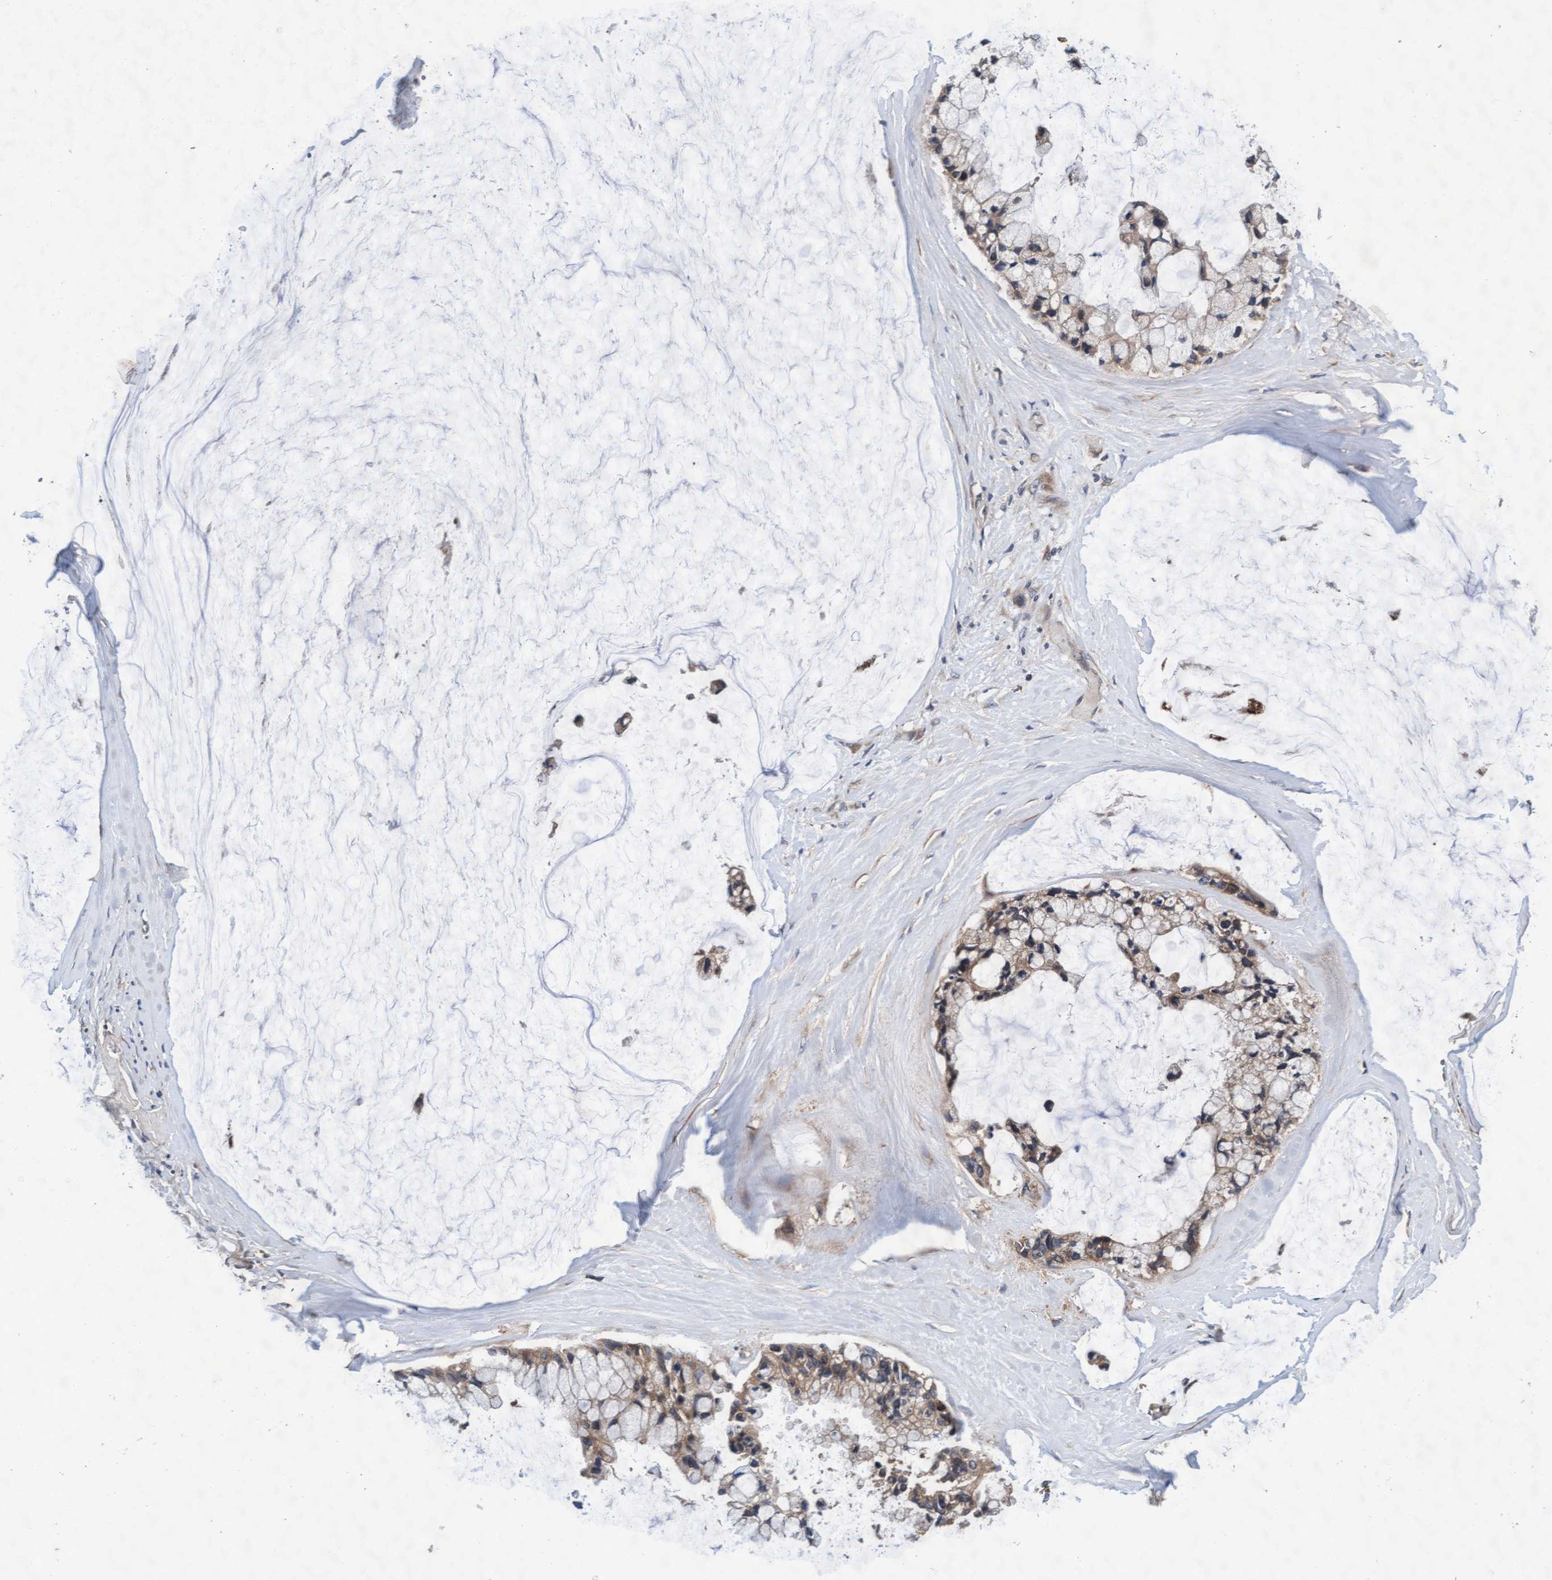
{"staining": {"intensity": "weak", "quantity": "25%-75%", "location": "cytoplasmic/membranous"}, "tissue": "ovarian cancer", "cell_type": "Tumor cells", "image_type": "cancer", "snomed": [{"axis": "morphology", "description": "Cystadenocarcinoma, mucinous, NOS"}, {"axis": "topography", "description": "Ovary"}], "caption": "Immunohistochemistry (IHC) (DAB (3,3'-diaminobenzidine)) staining of mucinous cystadenocarcinoma (ovarian) reveals weak cytoplasmic/membranous protein positivity in about 25%-75% of tumor cells.", "gene": "EFCAB13", "patient": {"sex": "female", "age": 39}}